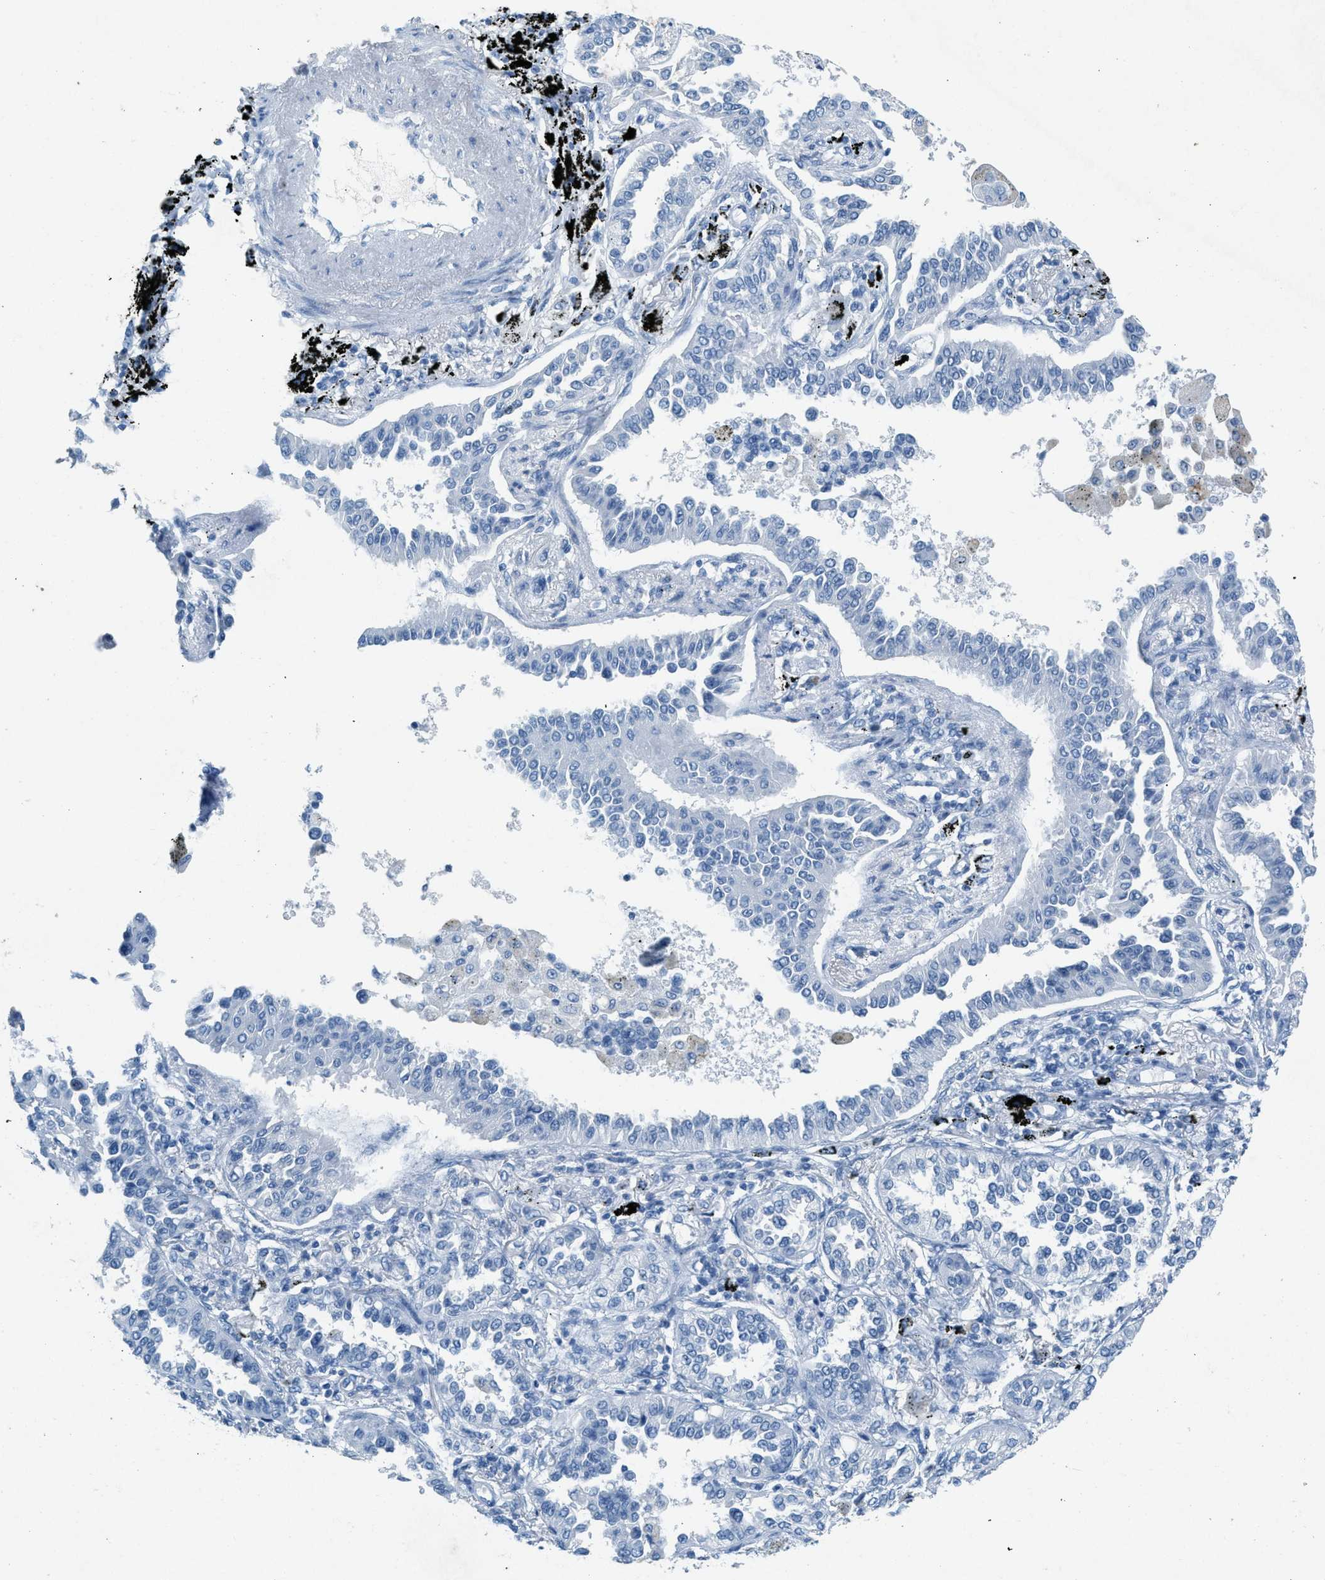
{"staining": {"intensity": "negative", "quantity": "none", "location": "none"}, "tissue": "lung cancer", "cell_type": "Tumor cells", "image_type": "cancer", "snomed": [{"axis": "morphology", "description": "Normal tissue, NOS"}, {"axis": "morphology", "description": "Adenocarcinoma, NOS"}, {"axis": "topography", "description": "Lung"}], "caption": "High power microscopy image of an immunohistochemistry photomicrograph of lung cancer (adenocarcinoma), revealing no significant staining in tumor cells.", "gene": "HHATL", "patient": {"sex": "male", "age": 59}}